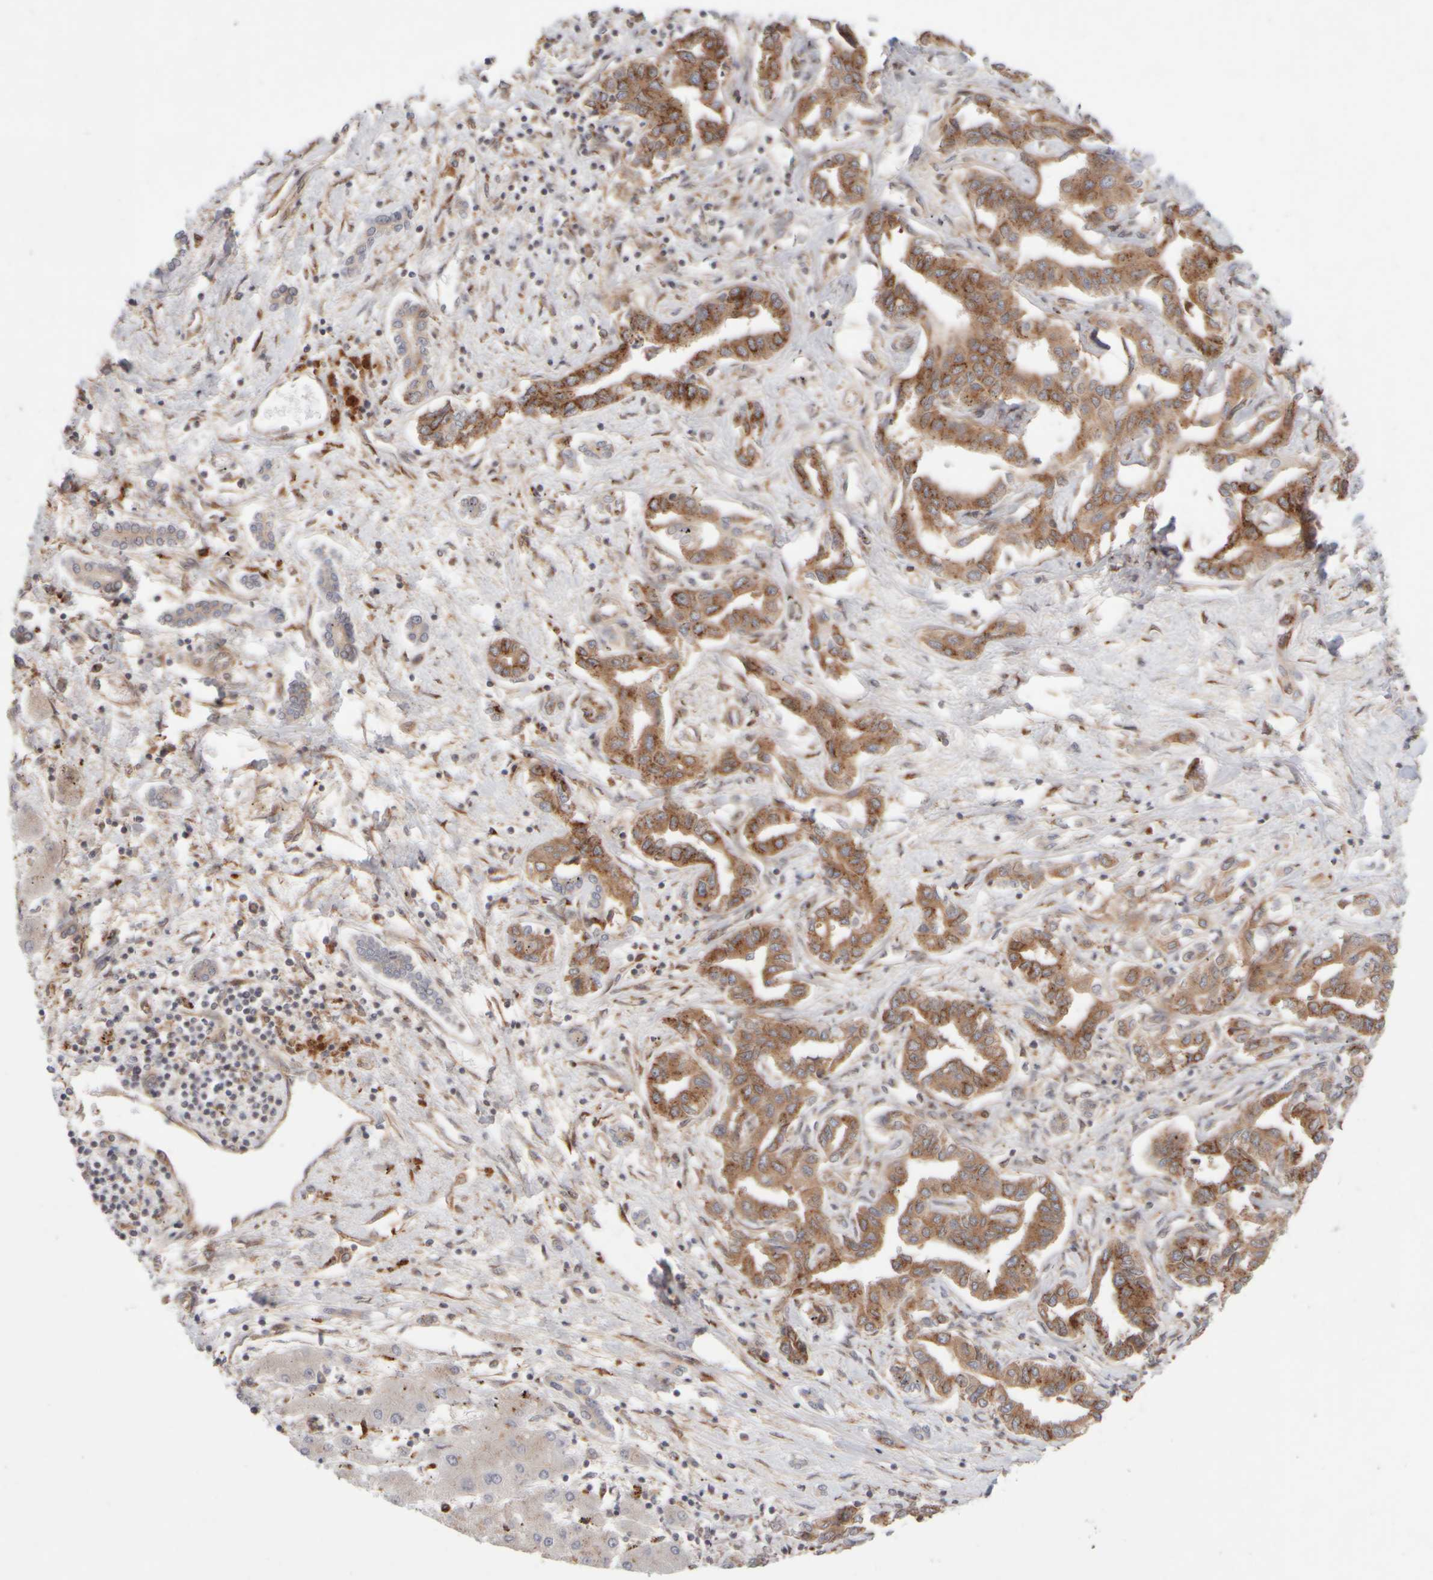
{"staining": {"intensity": "moderate", "quantity": ">75%", "location": "cytoplasmic/membranous"}, "tissue": "liver cancer", "cell_type": "Tumor cells", "image_type": "cancer", "snomed": [{"axis": "morphology", "description": "Cholangiocarcinoma"}, {"axis": "topography", "description": "Liver"}], "caption": "Approximately >75% of tumor cells in human liver cancer (cholangiocarcinoma) show moderate cytoplasmic/membranous protein expression as visualized by brown immunohistochemical staining.", "gene": "GCN1", "patient": {"sex": "male", "age": 59}}